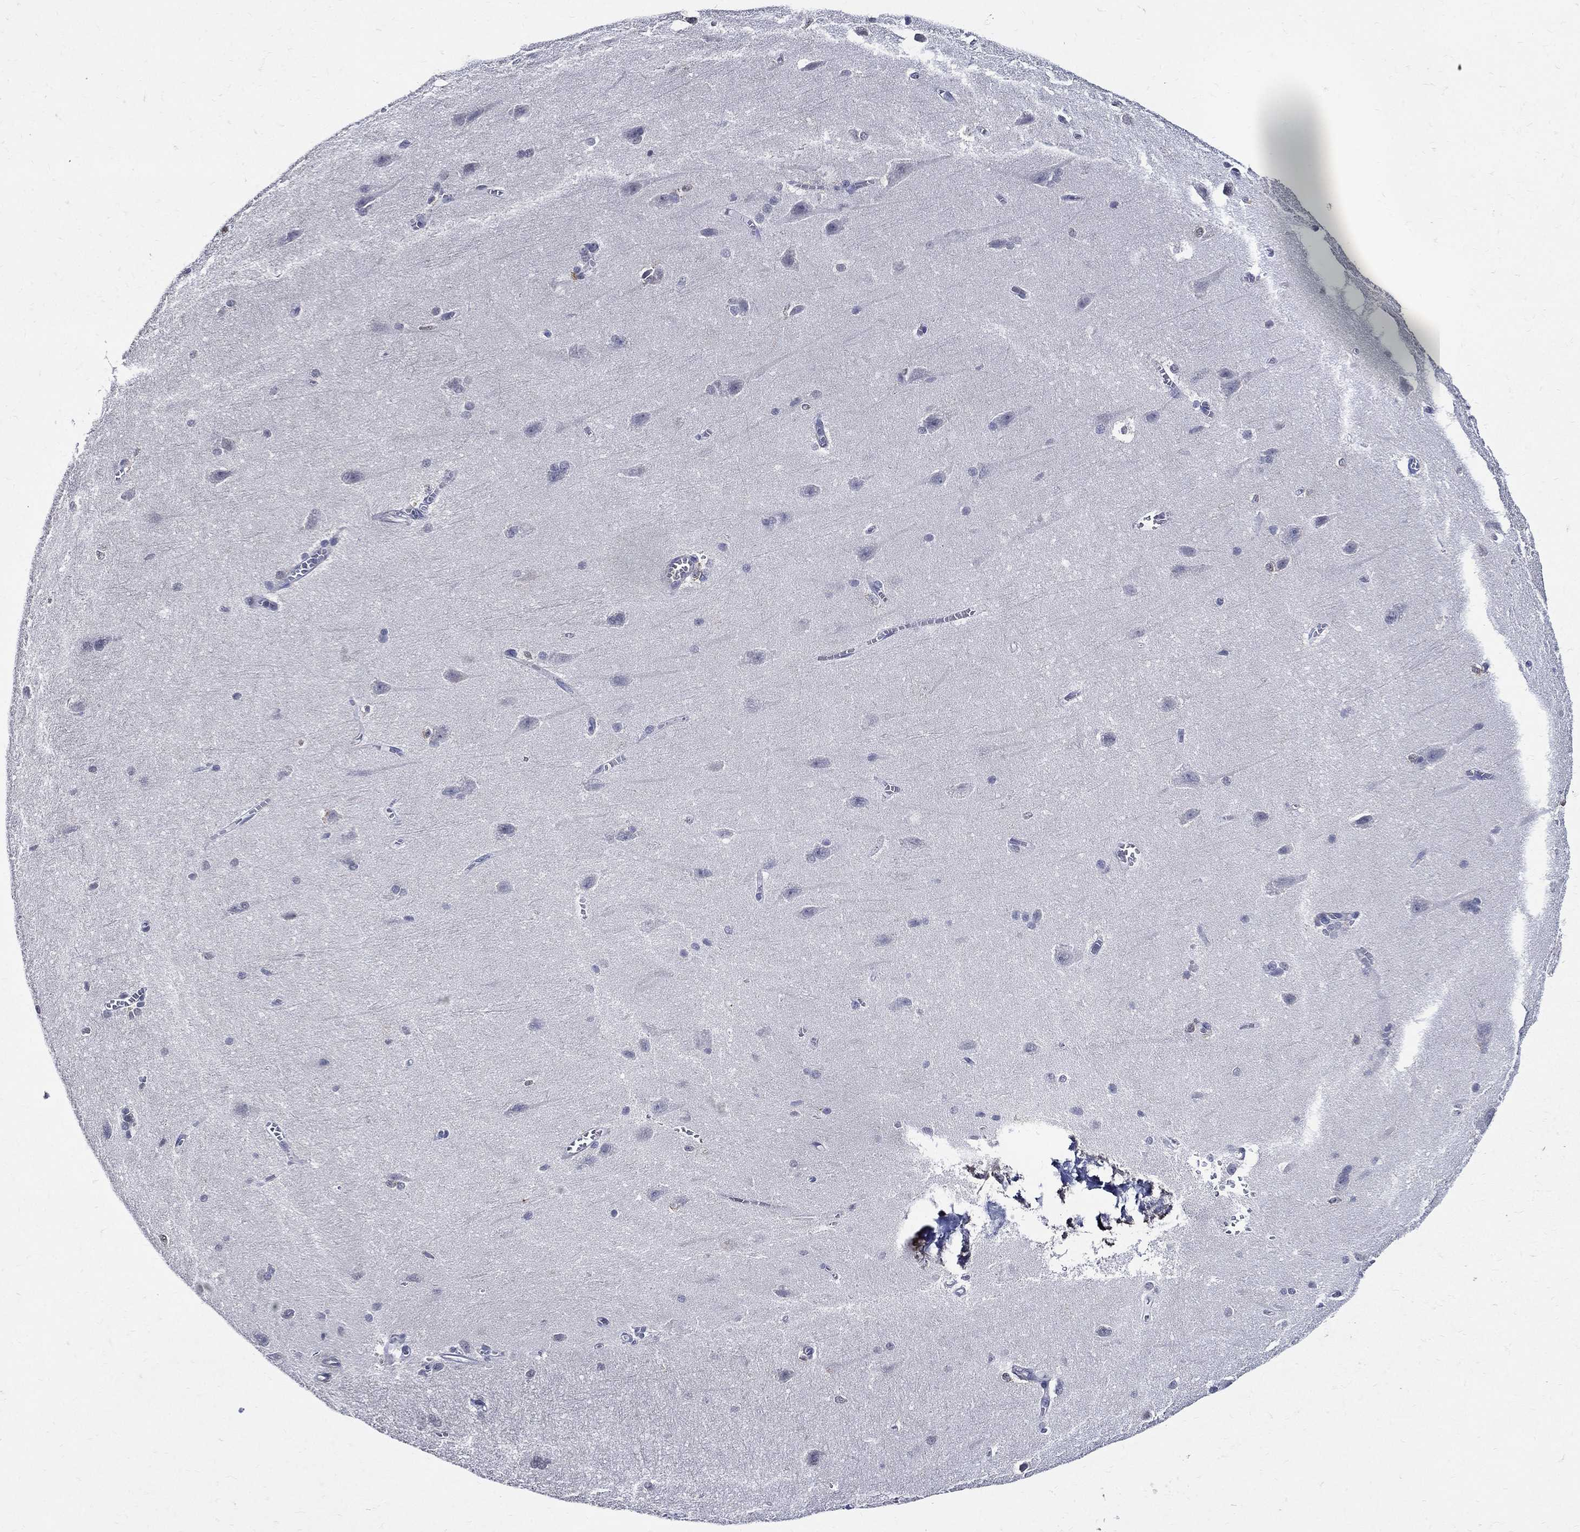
{"staining": {"intensity": "negative", "quantity": "none", "location": "none"}, "tissue": "cerebral cortex", "cell_type": "Endothelial cells", "image_type": "normal", "snomed": [{"axis": "morphology", "description": "Normal tissue, NOS"}, {"axis": "topography", "description": "Cerebral cortex"}], "caption": "Cerebral cortex was stained to show a protein in brown. There is no significant staining in endothelial cells.", "gene": "GPR171", "patient": {"sex": "male", "age": 37}}